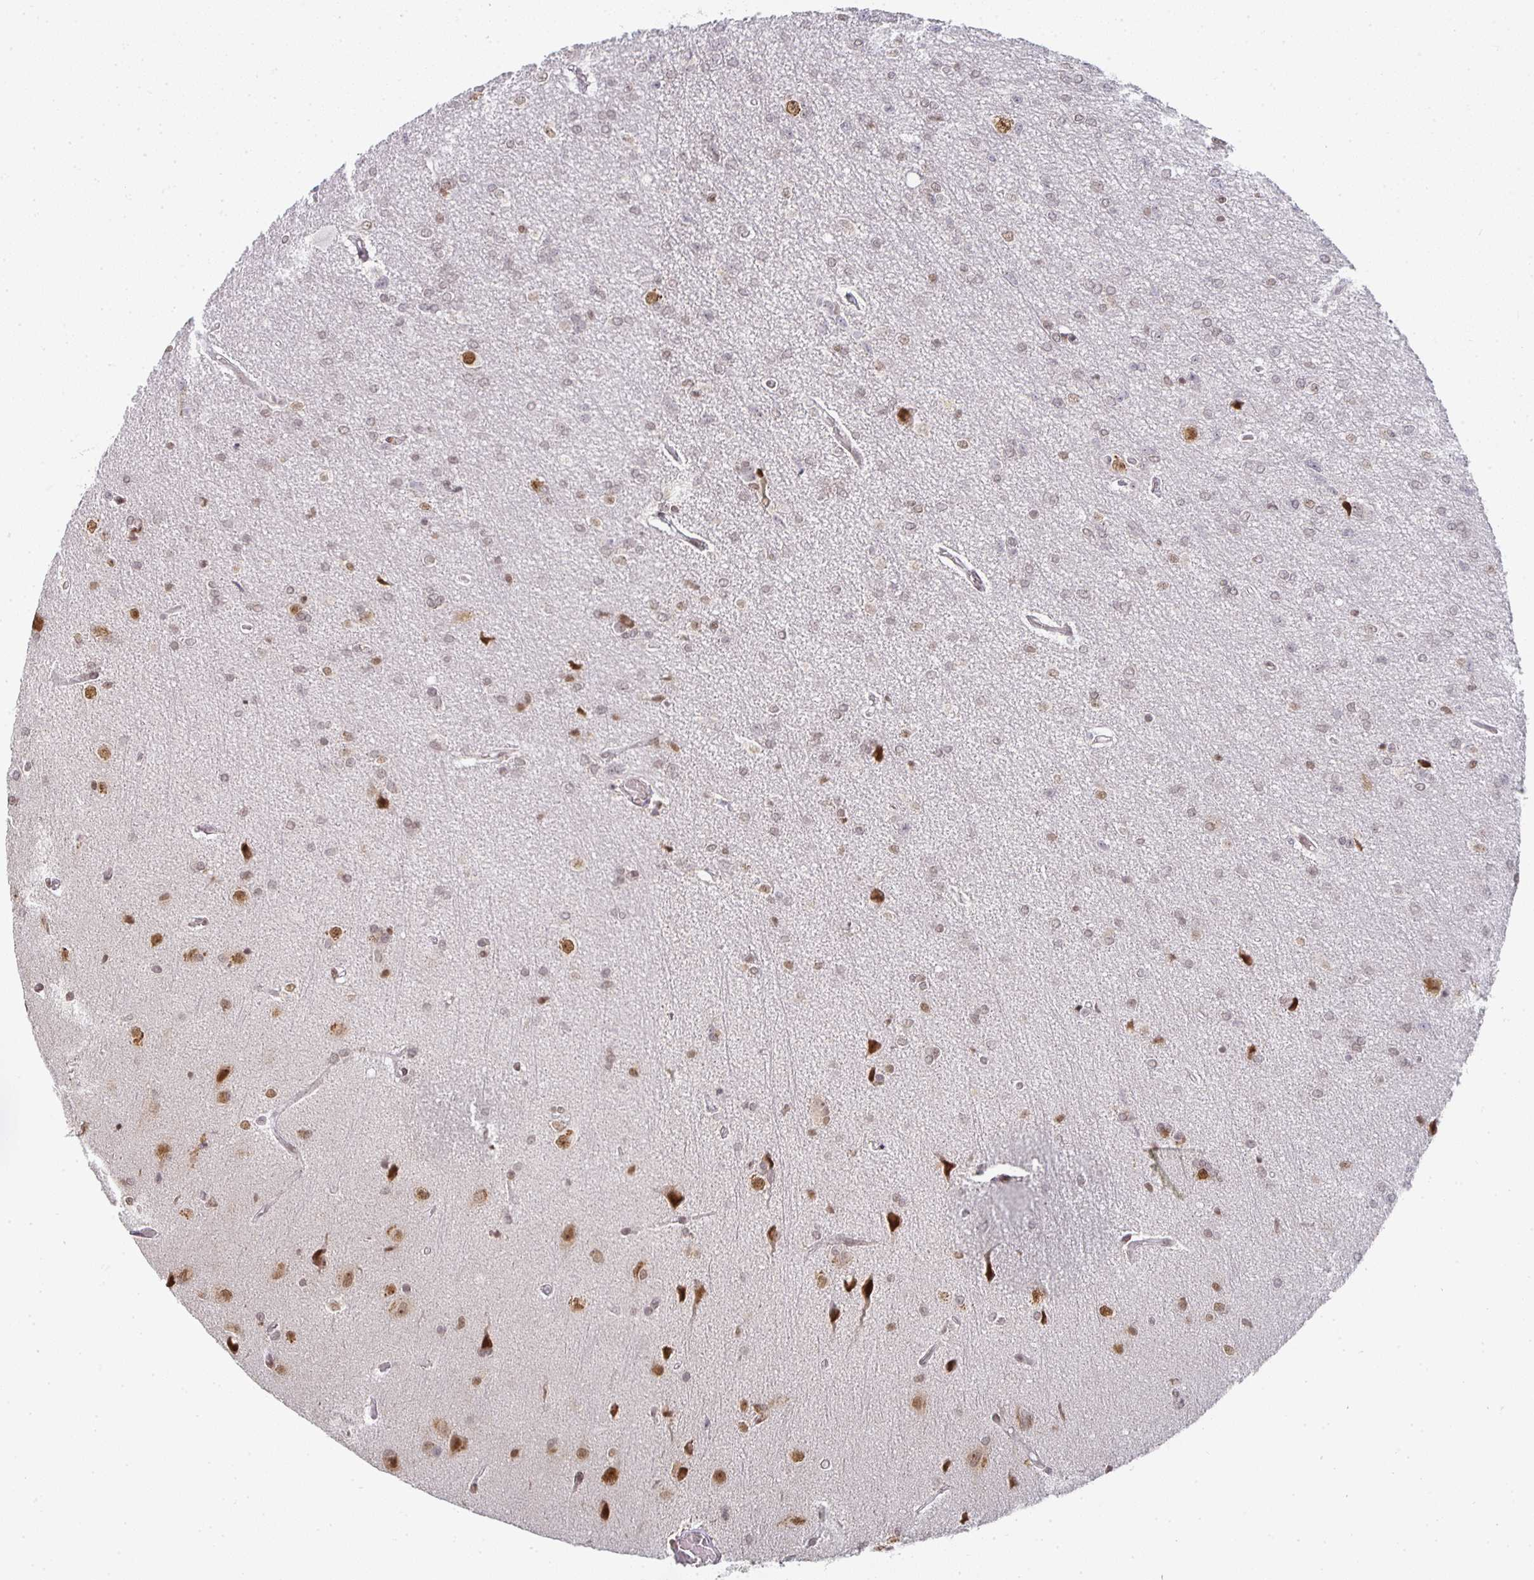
{"staining": {"intensity": "weak", "quantity": "<25%", "location": "nuclear"}, "tissue": "glioma", "cell_type": "Tumor cells", "image_type": "cancer", "snomed": [{"axis": "morphology", "description": "Glioma, malignant, Low grade"}, {"axis": "topography", "description": "Brain"}], "caption": "Immunohistochemistry of malignant low-grade glioma demonstrates no positivity in tumor cells. Brightfield microscopy of immunohistochemistry (IHC) stained with DAB (brown) and hematoxylin (blue), captured at high magnification.", "gene": "SMARCA2", "patient": {"sex": "male", "age": 26}}